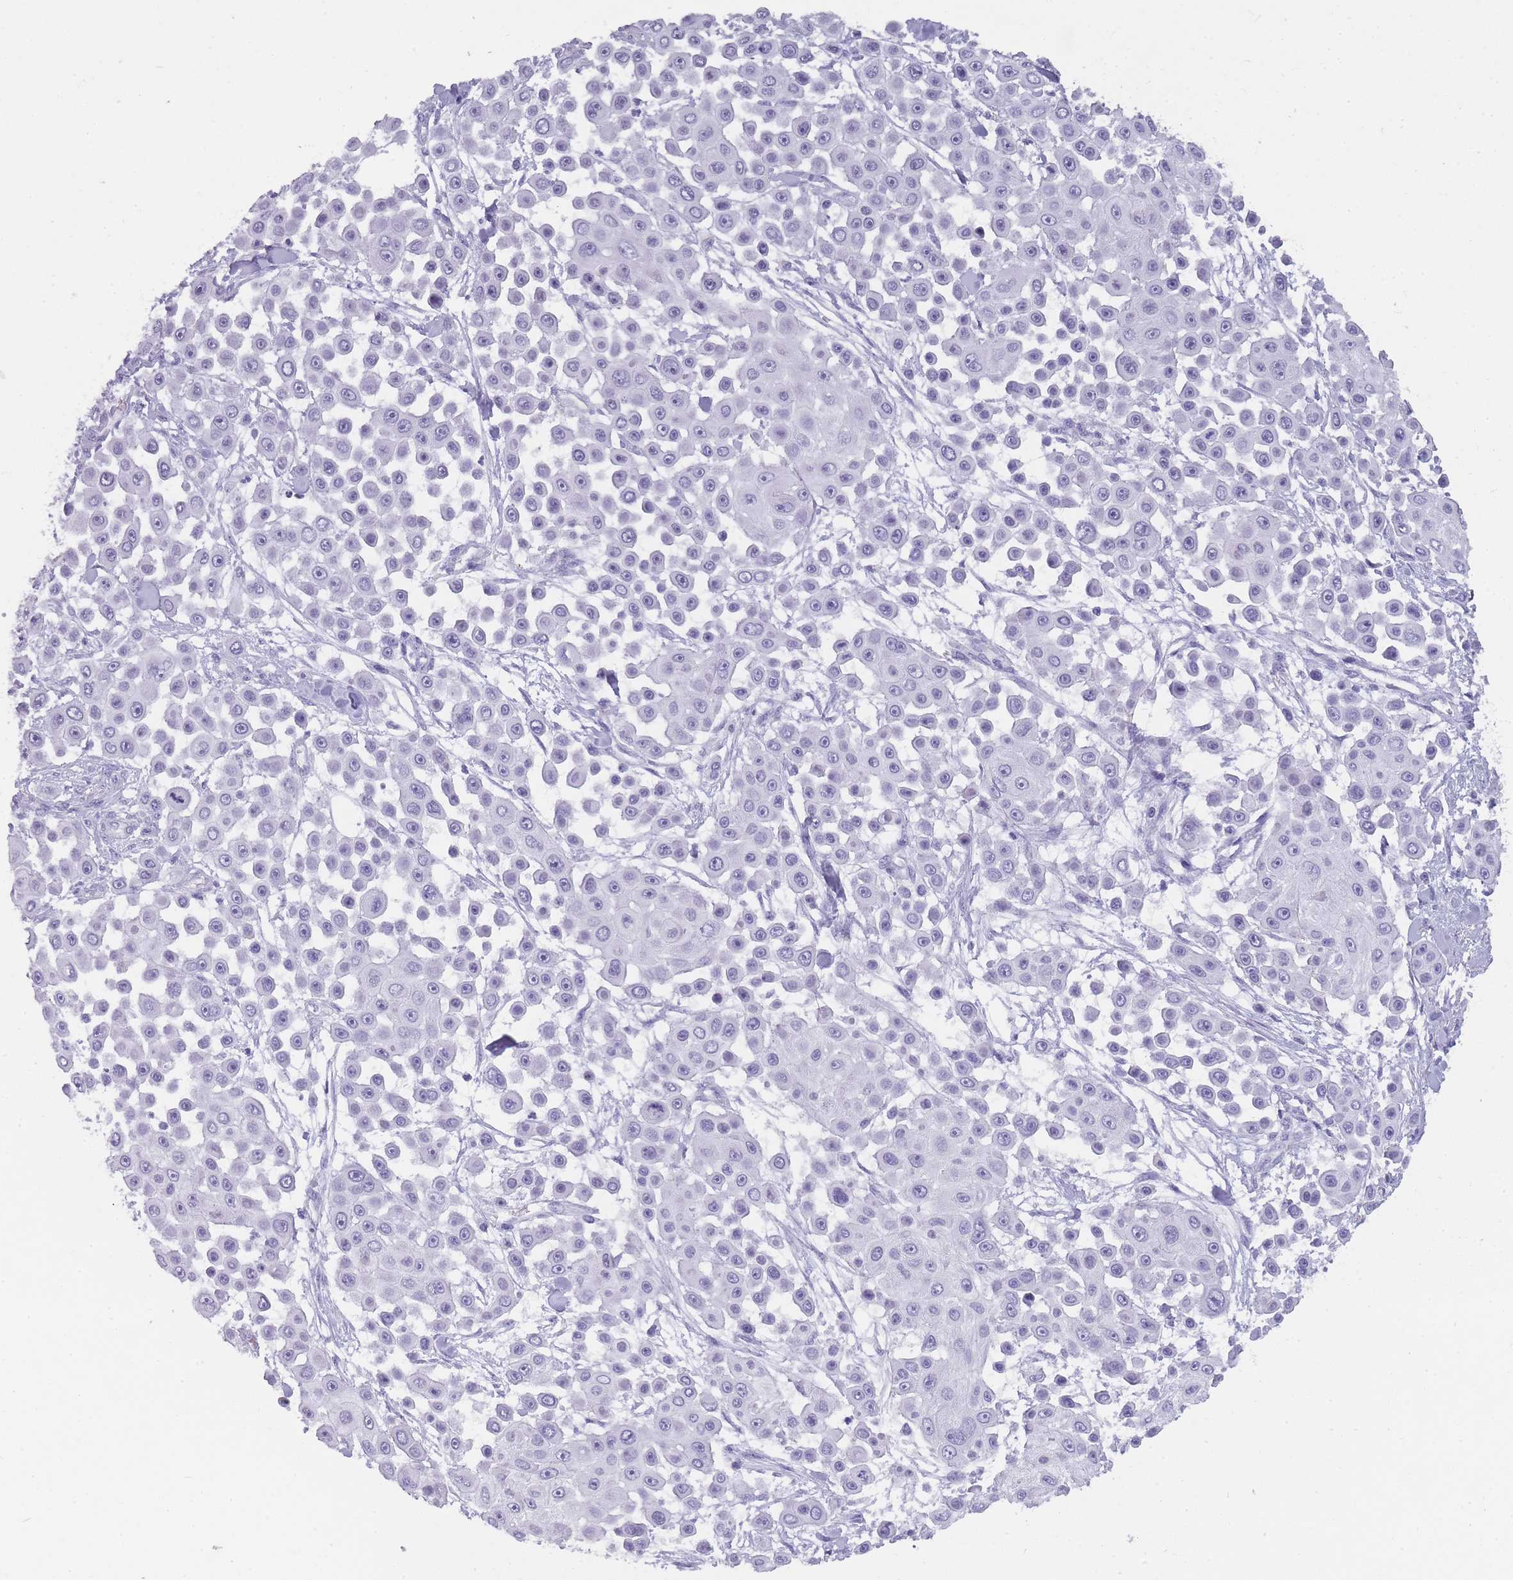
{"staining": {"intensity": "negative", "quantity": "none", "location": "none"}, "tissue": "skin cancer", "cell_type": "Tumor cells", "image_type": "cancer", "snomed": [{"axis": "morphology", "description": "Squamous cell carcinoma, NOS"}, {"axis": "topography", "description": "Skin"}], "caption": "Immunohistochemistry (IHC) of human skin squamous cell carcinoma displays no positivity in tumor cells.", "gene": "TCP11", "patient": {"sex": "male", "age": 67}}